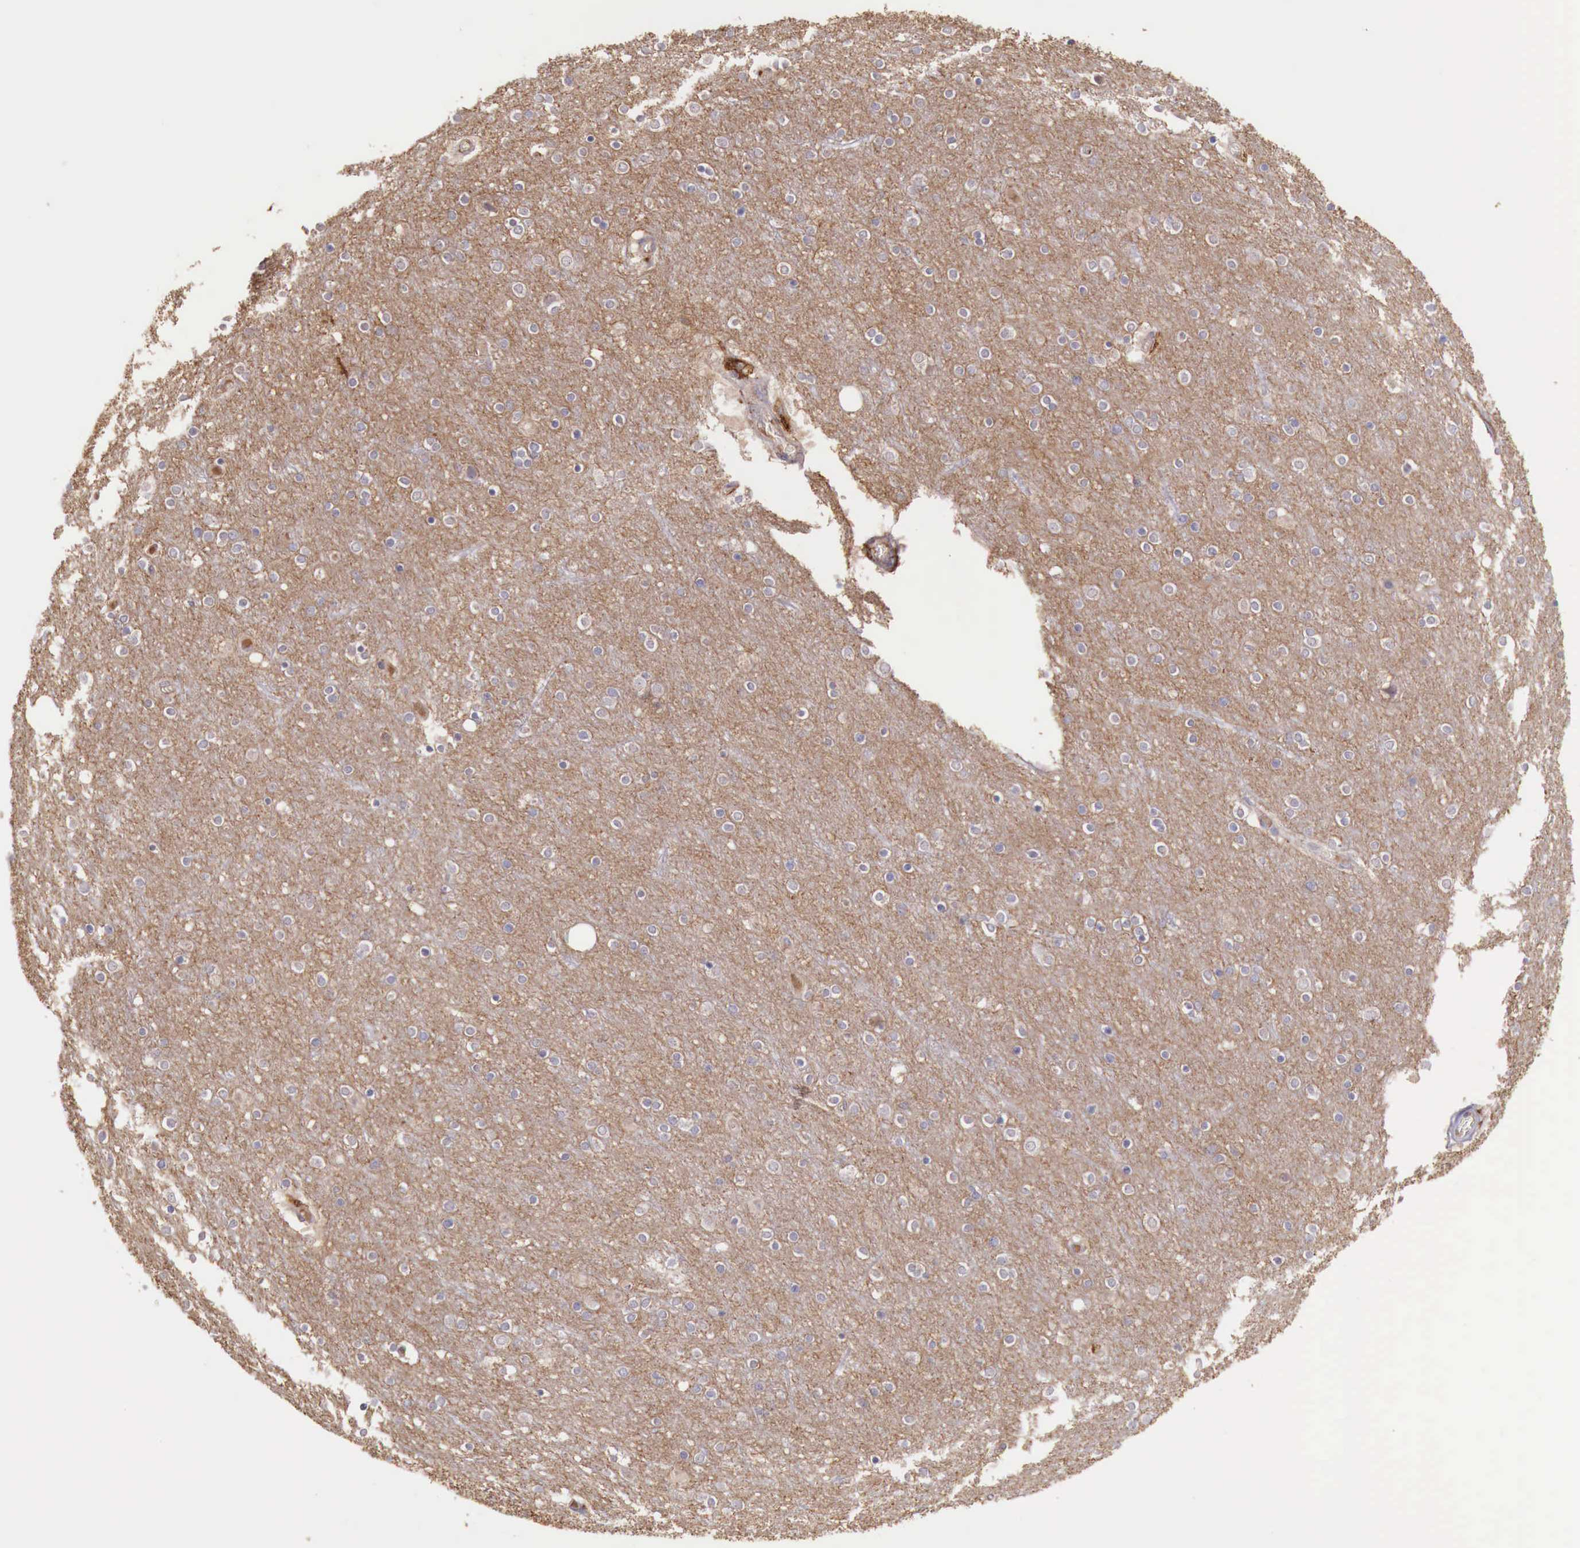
{"staining": {"intensity": "negative", "quantity": "none", "location": "none"}, "tissue": "cerebral cortex", "cell_type": "Endothelial cells", "image_type": "normal", "snomed": [{"axis": "morphology", "description": "Normal tissue, NOS"}, {"axis": "topography", "description": "Cerebral cortex"}], "caption": "Immunohistochemical staining of normal cerebral cortex demonstrates no significant positivity in endothelial cells.", "gene": "CHRDL1", "patient": {"sex": "female", "age": 54}}